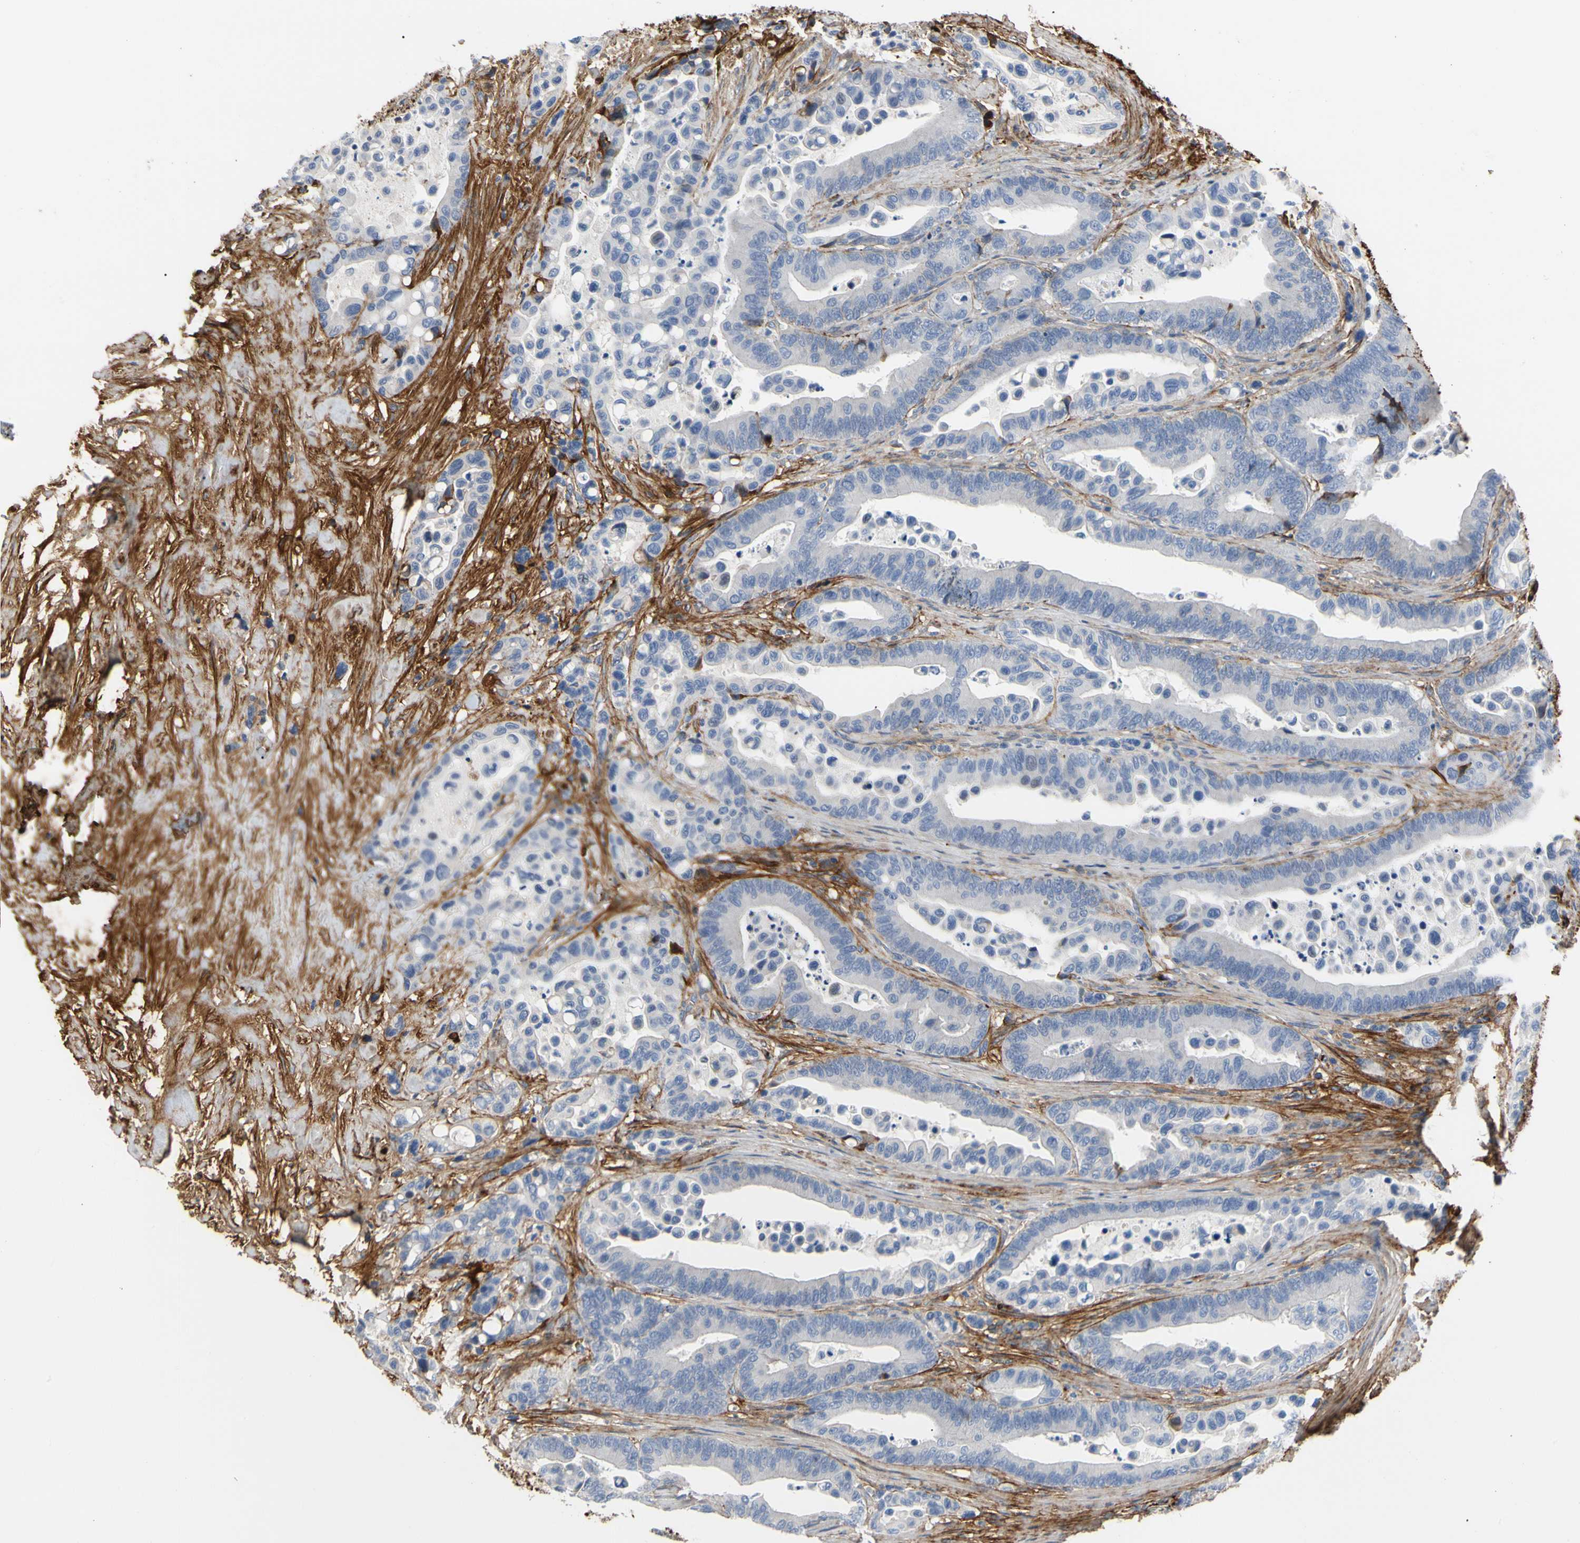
{"staining": {"intensity": "negative", "quantity": "none", "location": "none"}, "tissue": "colorectal cancer", "cell_type": "Tumor cells", "image_type": "cancer", "snomed": [{"axis": "morphology", "description": "Normal tissue, NOS"}, {"axis": "morphology", "description": "Adenocarcinoma, NOS"}, {"axis": "topography", "description": "Colon"}], "caption": "A micrograph of adenocarcinoma (colorectal) stained for a protein reveals no brown staining in tumor cells. Brightfield microscopy of immunohistochemistry (IHC) stained with DAB (brown) and hematoxylin (blue), captured at high magnification.", "gene": "FGB", "patient": {"sex": "male", "age": 82}}